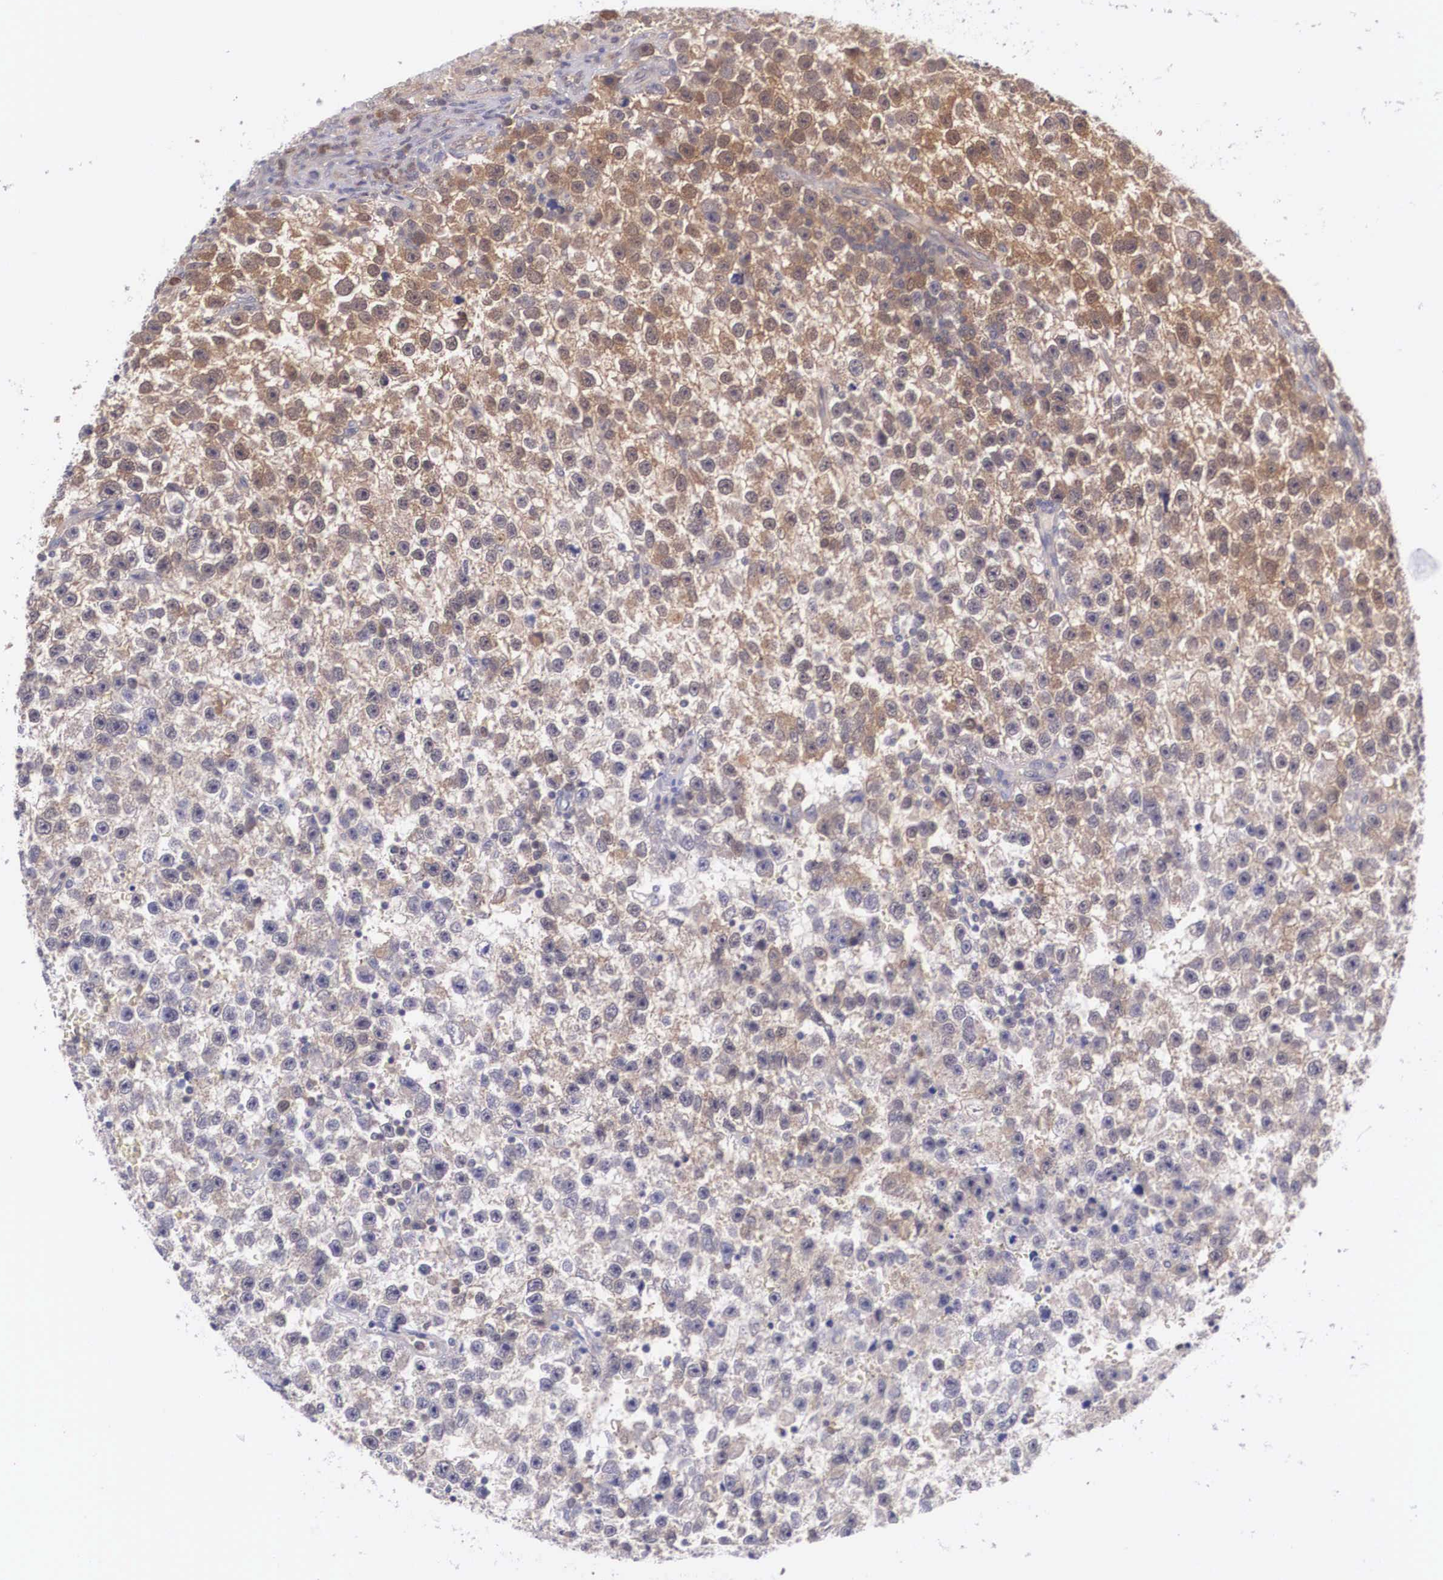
{"staining": {"intensity": "weak", "quantity": "25%-75%", "location": "cytoplasmic/membranous"}, "tissue": "testis cancer", "cell_type": "Tumor cells", "image_type": "cancer", "snomed": [{"axis": "morphology", "description": "Seminoma, NOS"}, {"axis": "topography", "description": "Testis"}], "caption": "Weak cytoplasmic/membranous positivity for a protein is appreciated in approximately 25%-75% of tumor cells of testis seminoma using IHC.", "gene": "IGBP1", "patient": {"sex": "male", "age": 33}}